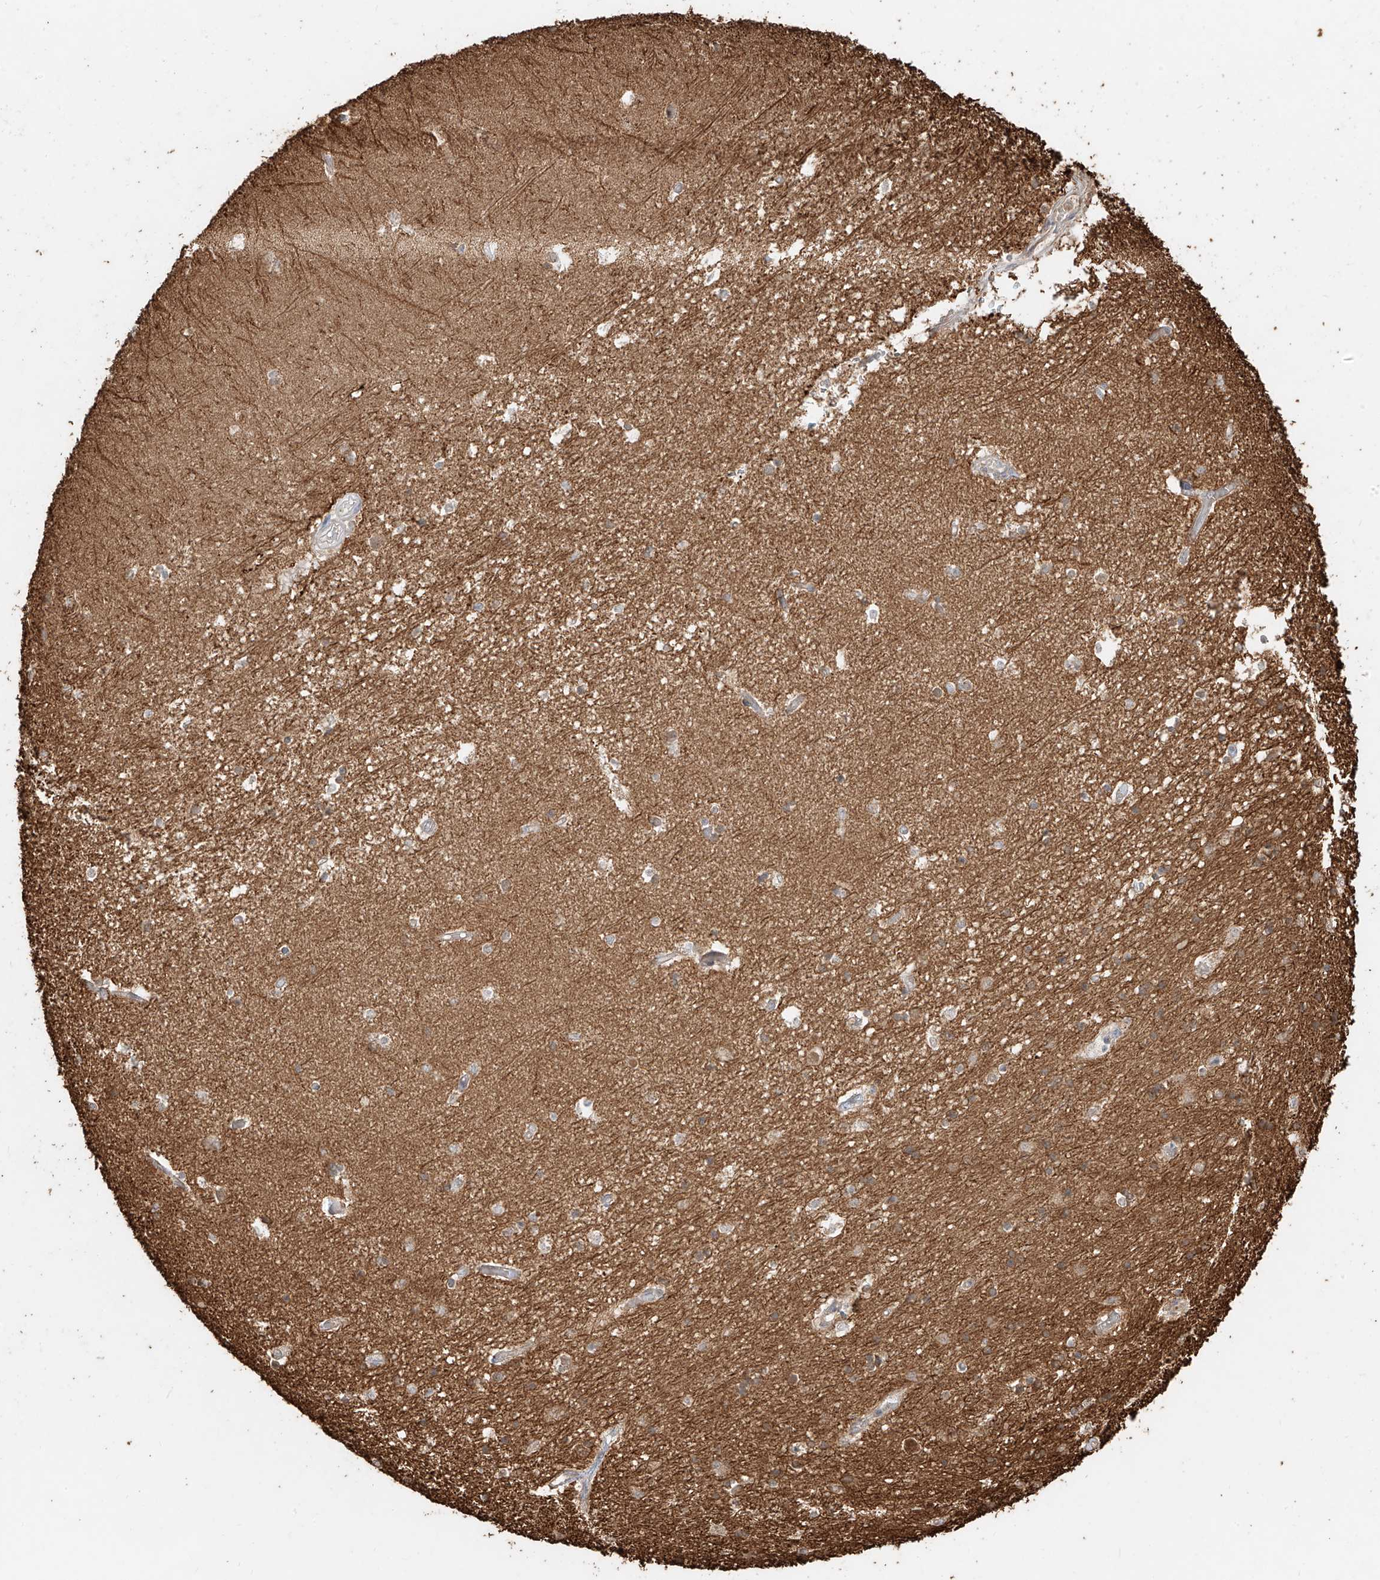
{"staining": {"intensity": "moderate", "quantity": "25%-75%", "location": "cytoplasmic/membranous"}, "tissue": "hippocampus", "cell_type": "Glial cells", "image_type": "normal", "snomed": [{"axis": "morphology", "description": "Normal tissue, NOS"}, {"axis": "topography", "description": "Hippocampus"}], "caption": "A histopathology image of hippocampus stained for a protein exhibits moderate cytoplasmic/membranous brown staining in glial cells. (DAB IHC with brightfield microscopy, high magnification).", "gene": "EFNB1", "patient": {"sex": "male", "age": 45}}